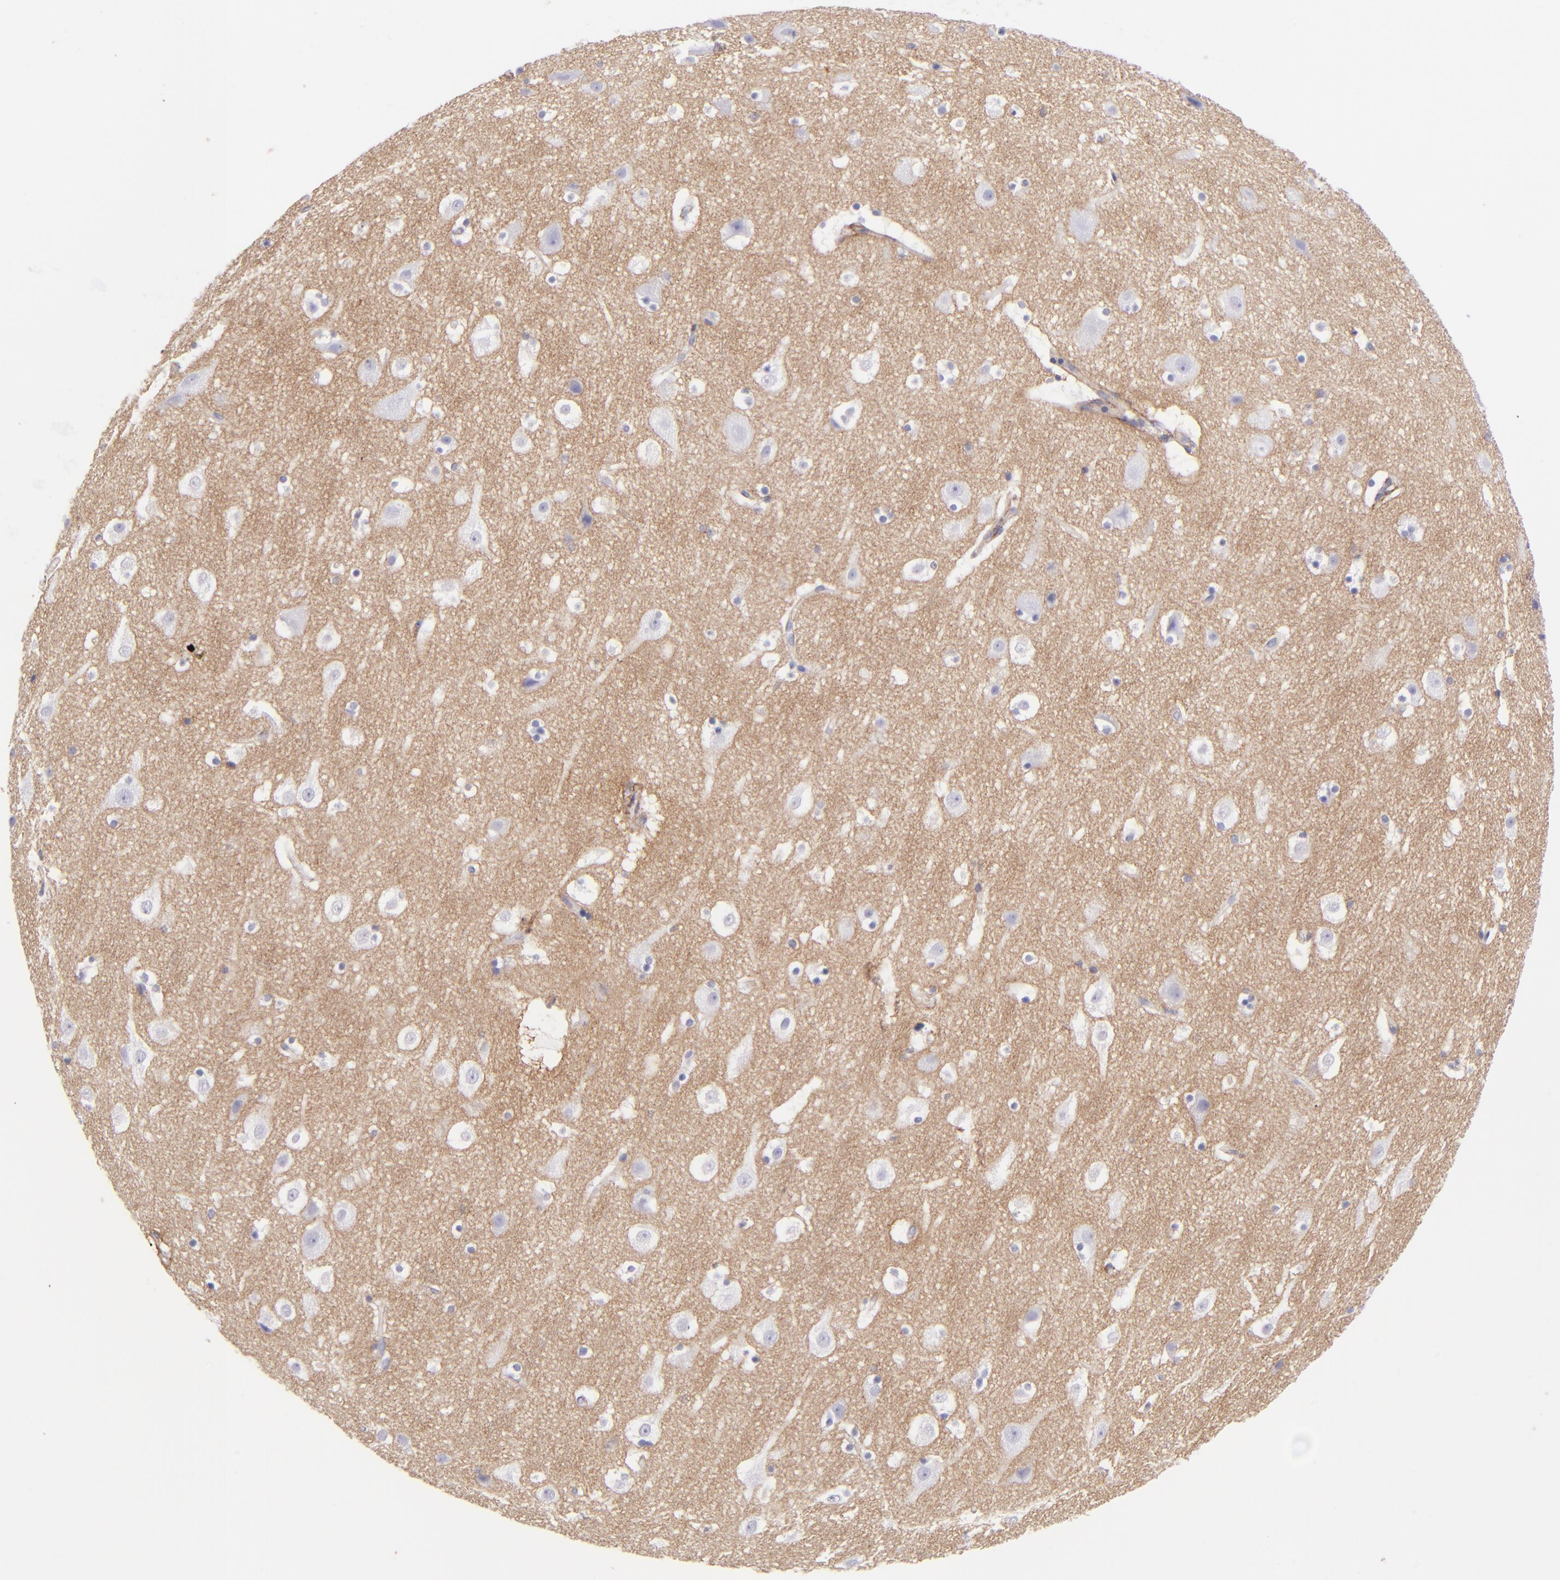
{"staining": {"intensity": "moderate", "quantity": "<25%", "location": "cytoplasmic/membranous"}, "tissue": "cerebral cortex", "cell_type": "Endothelial cells", "image_type": "normal", "snomed": [{"axis": "morphology", "description": "Normal tissue, NOS"}, {"axis": "topography", "description": "Cerebral cortex"}], "caption": "Unremarkable cerebral cortex demonstrates moderate cytoplasmic/membranous expression in approximately <25% of endothelial cells, visualized by immunohistochemistry.", "gene": "CD81", "patient": {"sex": "male", "age": 45}}